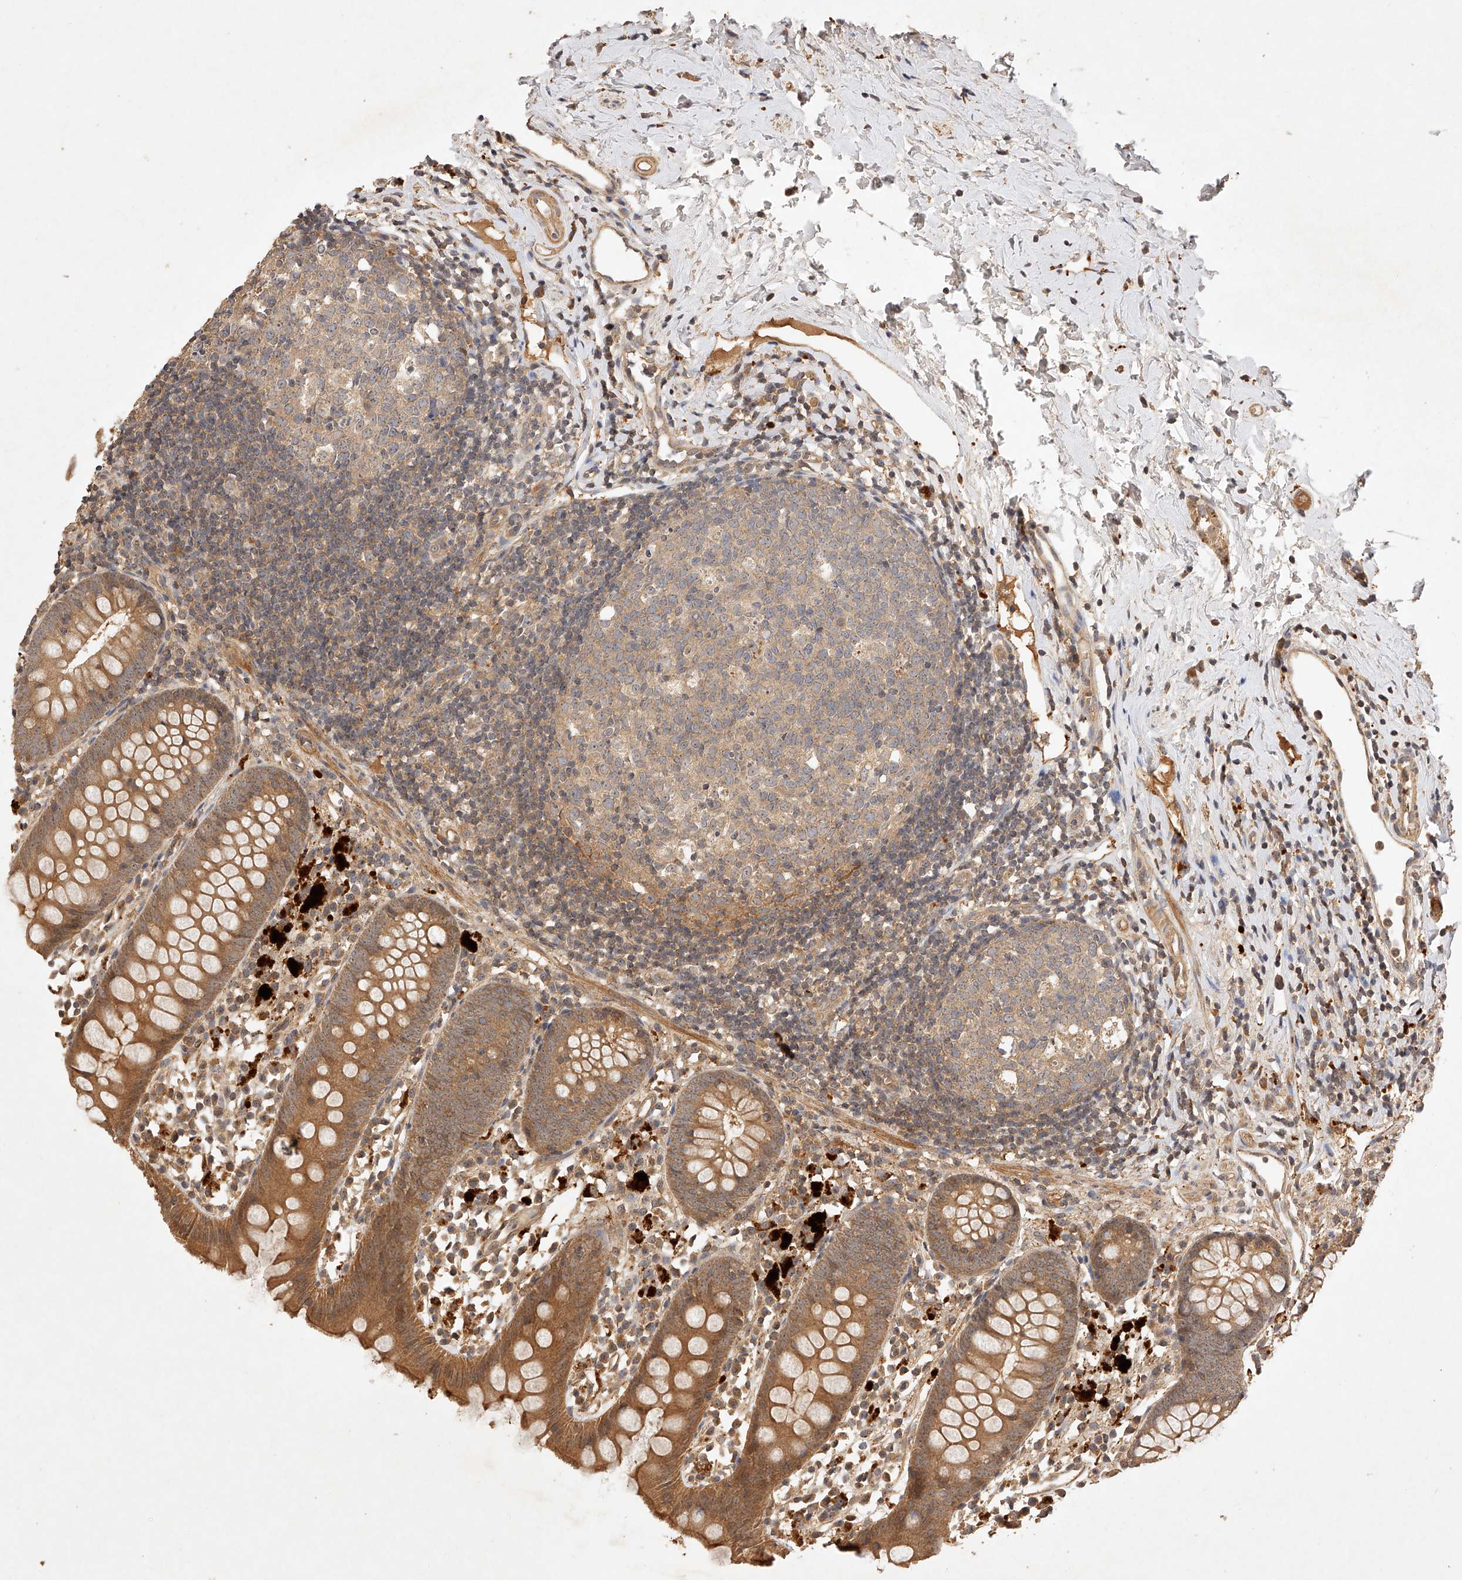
{"staining": {"intensity": "moderate", "quantity": ">75%", "location": "cytoplasmic/membranous"}, "tissue": "appendix", "cell_type": "Glandular cells", "image_type": "normal", "snomed": [{"axis": "morphology", "description": "Normal tissue, NOS"}, {"axis": "topography", "description": "Appendix"}], "caption": "The photomicrograph displays staining of normal appendix, revealing moderate cytoplasmic/membranous protein staining (brown color) within glandular cells.", "gene": "NSMAF", "patient": {"sex": "female", "age": 20}}